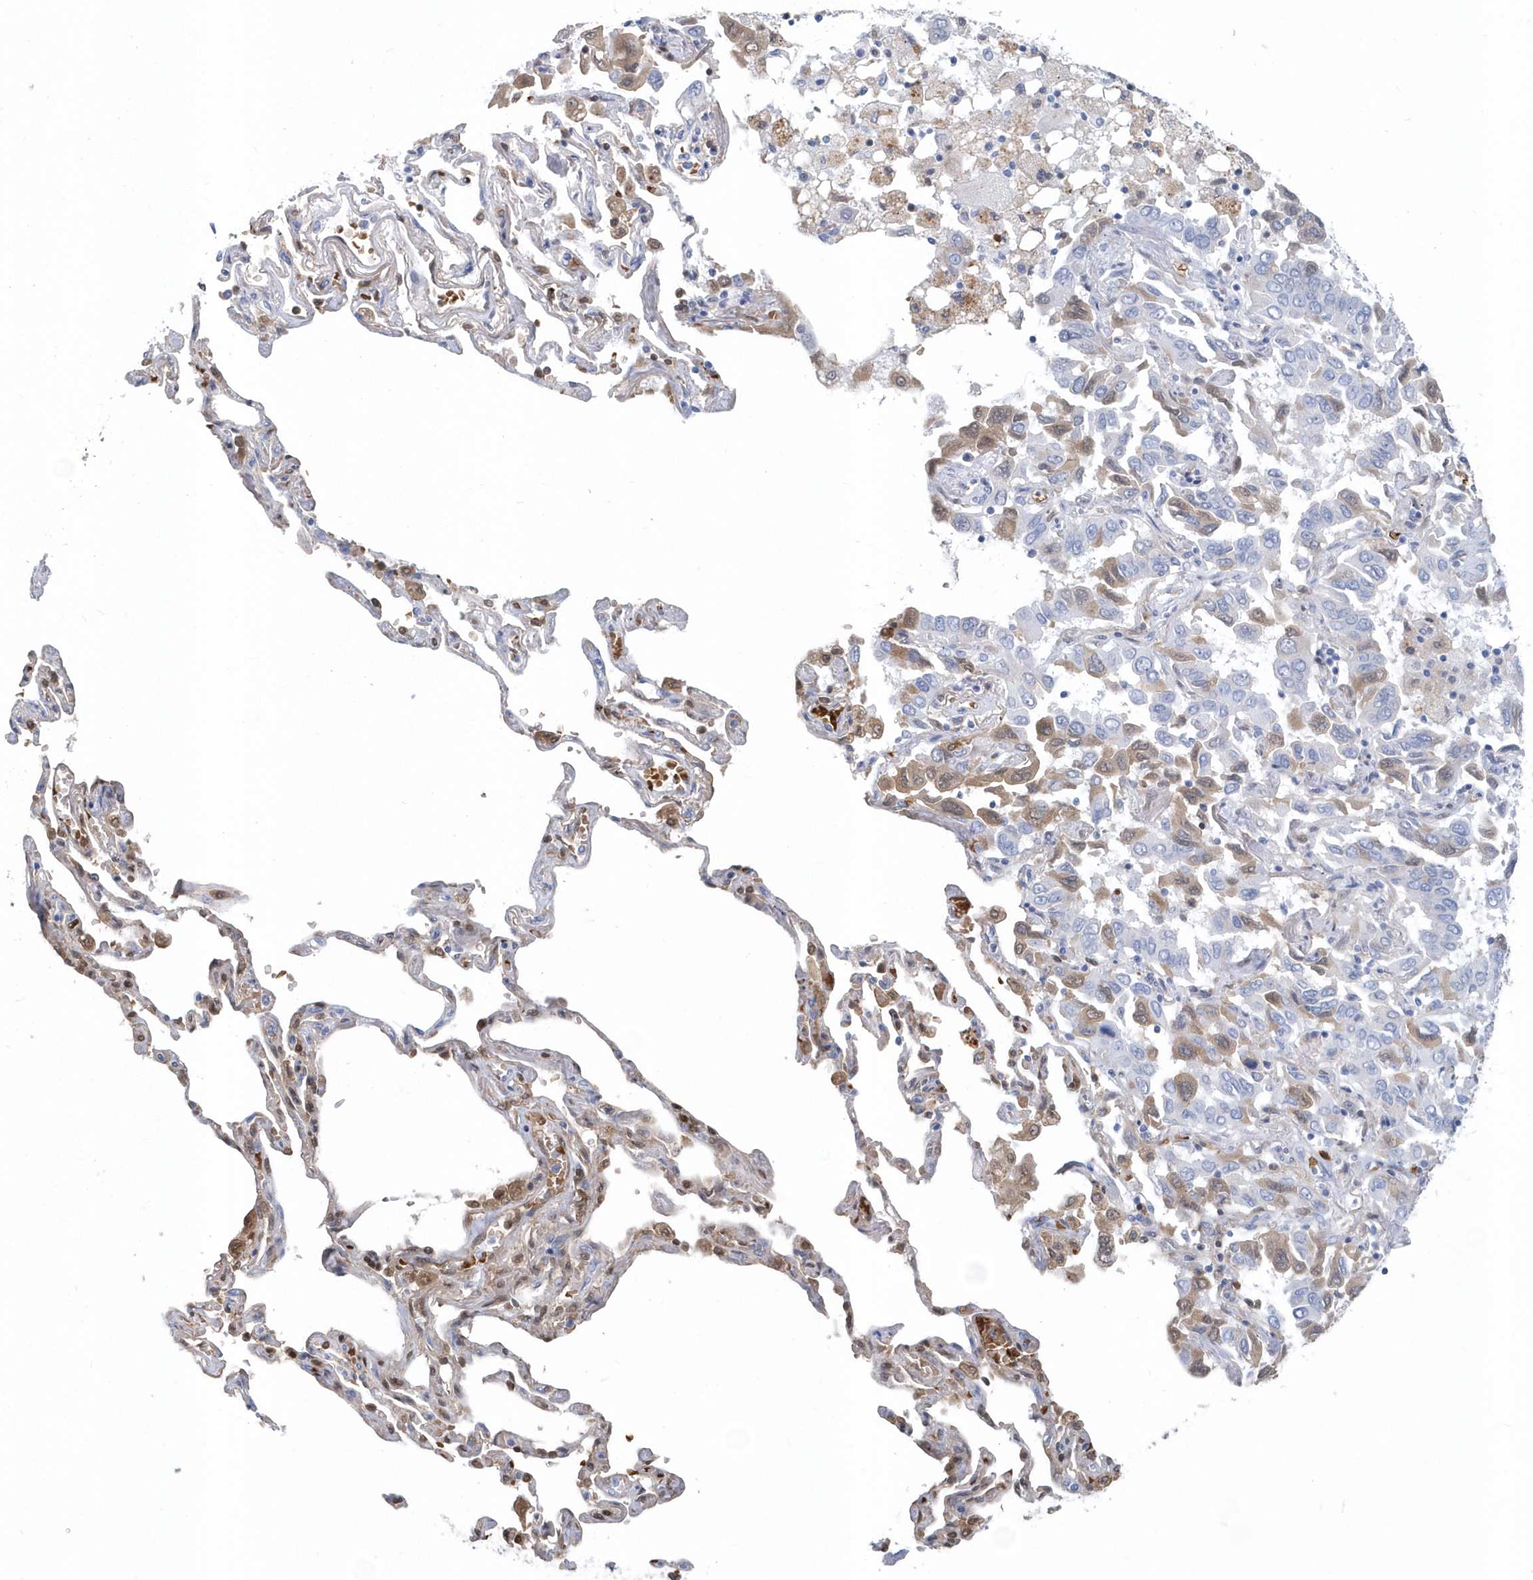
{"staining": {"intensity": "weak", "quantity": "<25%", "location": "cytoplasmic/membranous"}, "tissue": "lung cancer", "cell_type": "Tumor cells", "image_type": "cancer", "snomed": [{"axis": "morphology", "description": "Adenocarcinoma, NOS"}, {"axis": "topography", "description": "Lung"}], "caption": "This is an IHC photomicrograph of lung cancer (adenocarcinoma). There is no positivity in tumor cells.", "gene": "HBA2", "patient": {"sex": "male", "age": 64}}